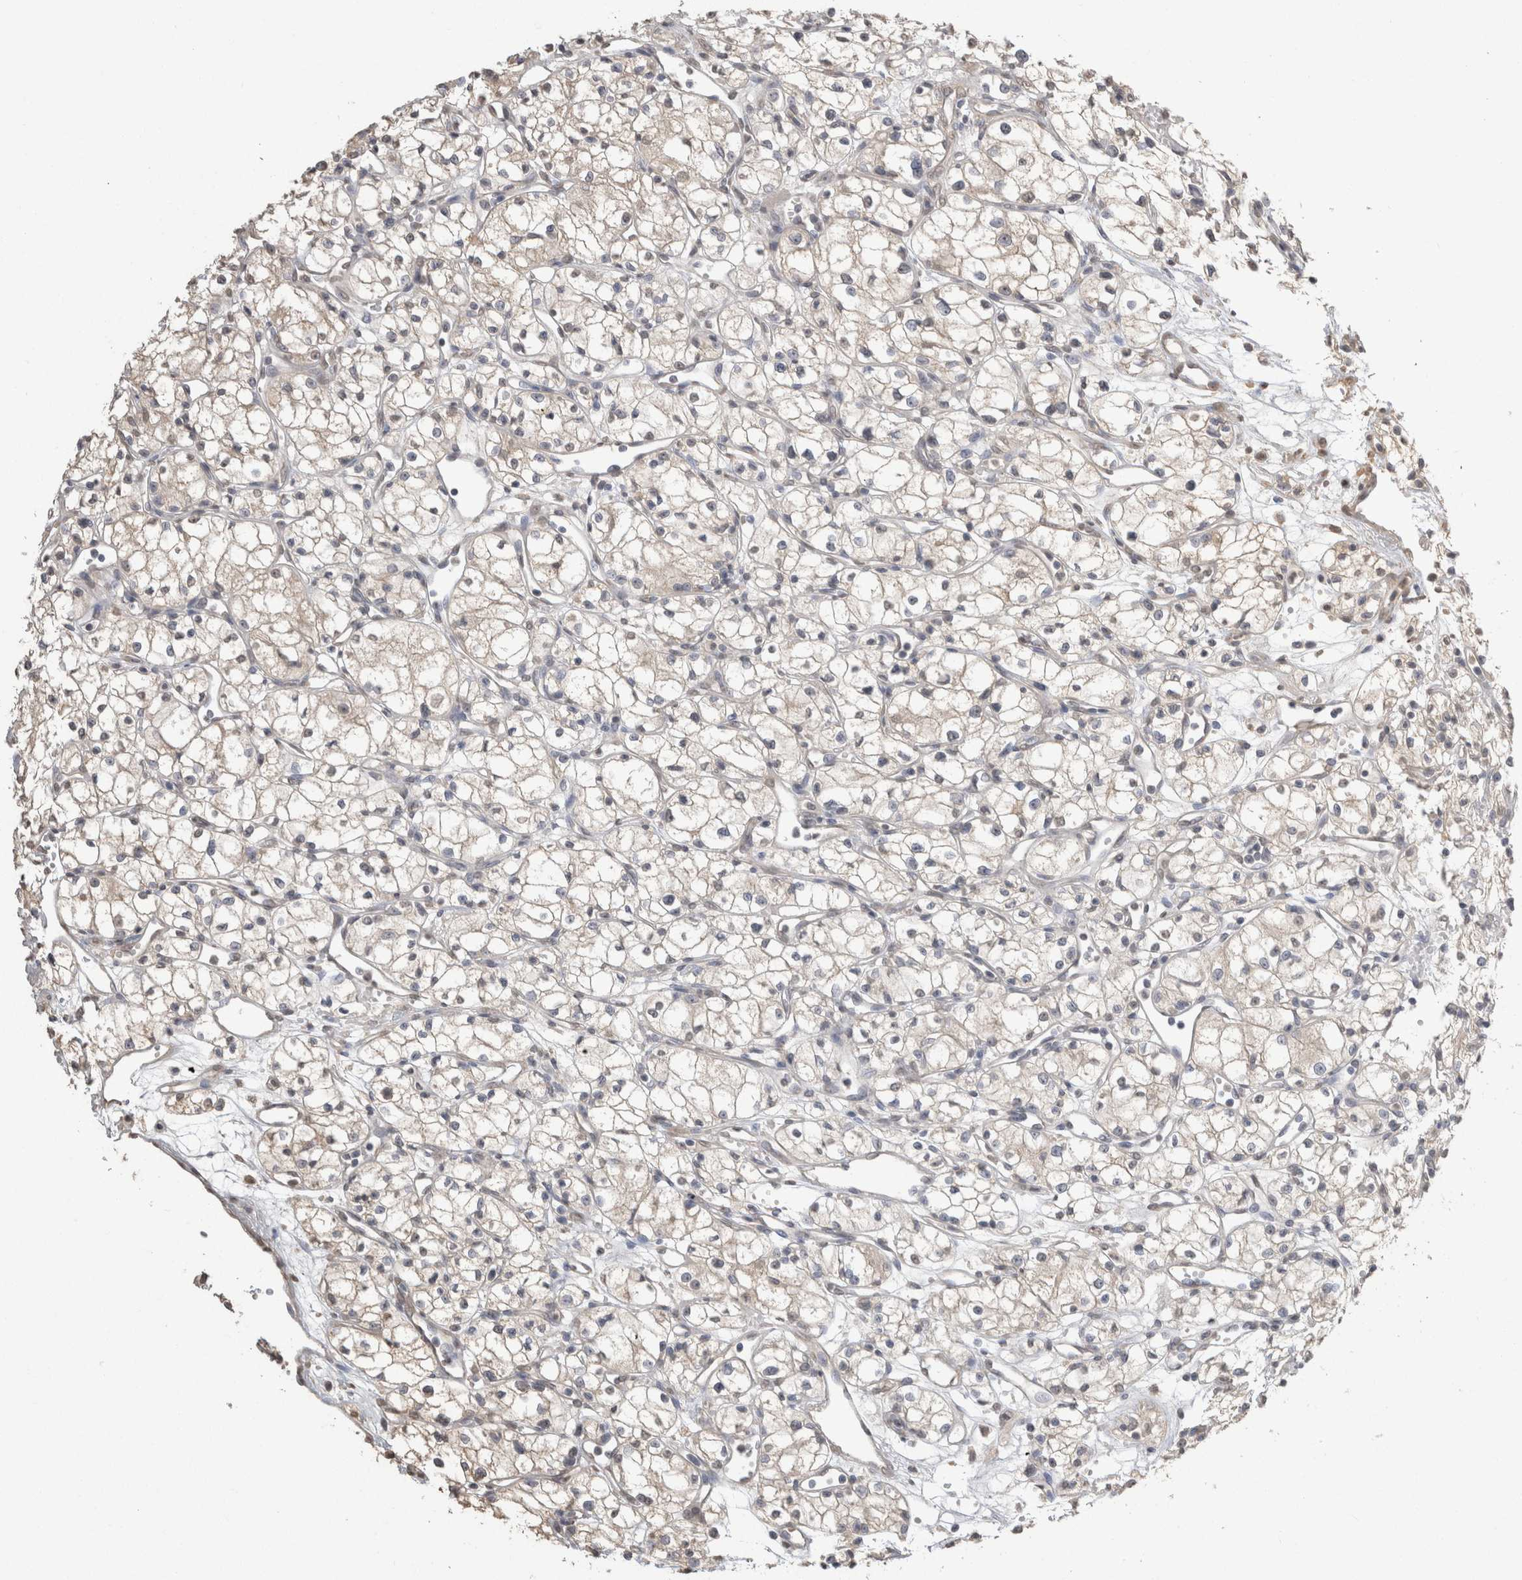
{"staining": {"intensity": "weak", "quantity": "<25%", "location": "cytoplasmic/membranous"}, "tissue": "renal cancer", "cell_type": "Tumor cells", "image_type": "cancer", "snomed": [{"axis": "morphology", "description": "Normal tissue, NOS"}, {"axis": "morphology", "description": "Adenocarcinoma, NOS"}, {"axis": "topography", "description": "Kidney"}], "caption": "Tumor cells show no significant staining in renal cancer. Nuclei are stained in blue.", "gene": "NAALADL2", "patient": {"sex": "male", "age": 59}}